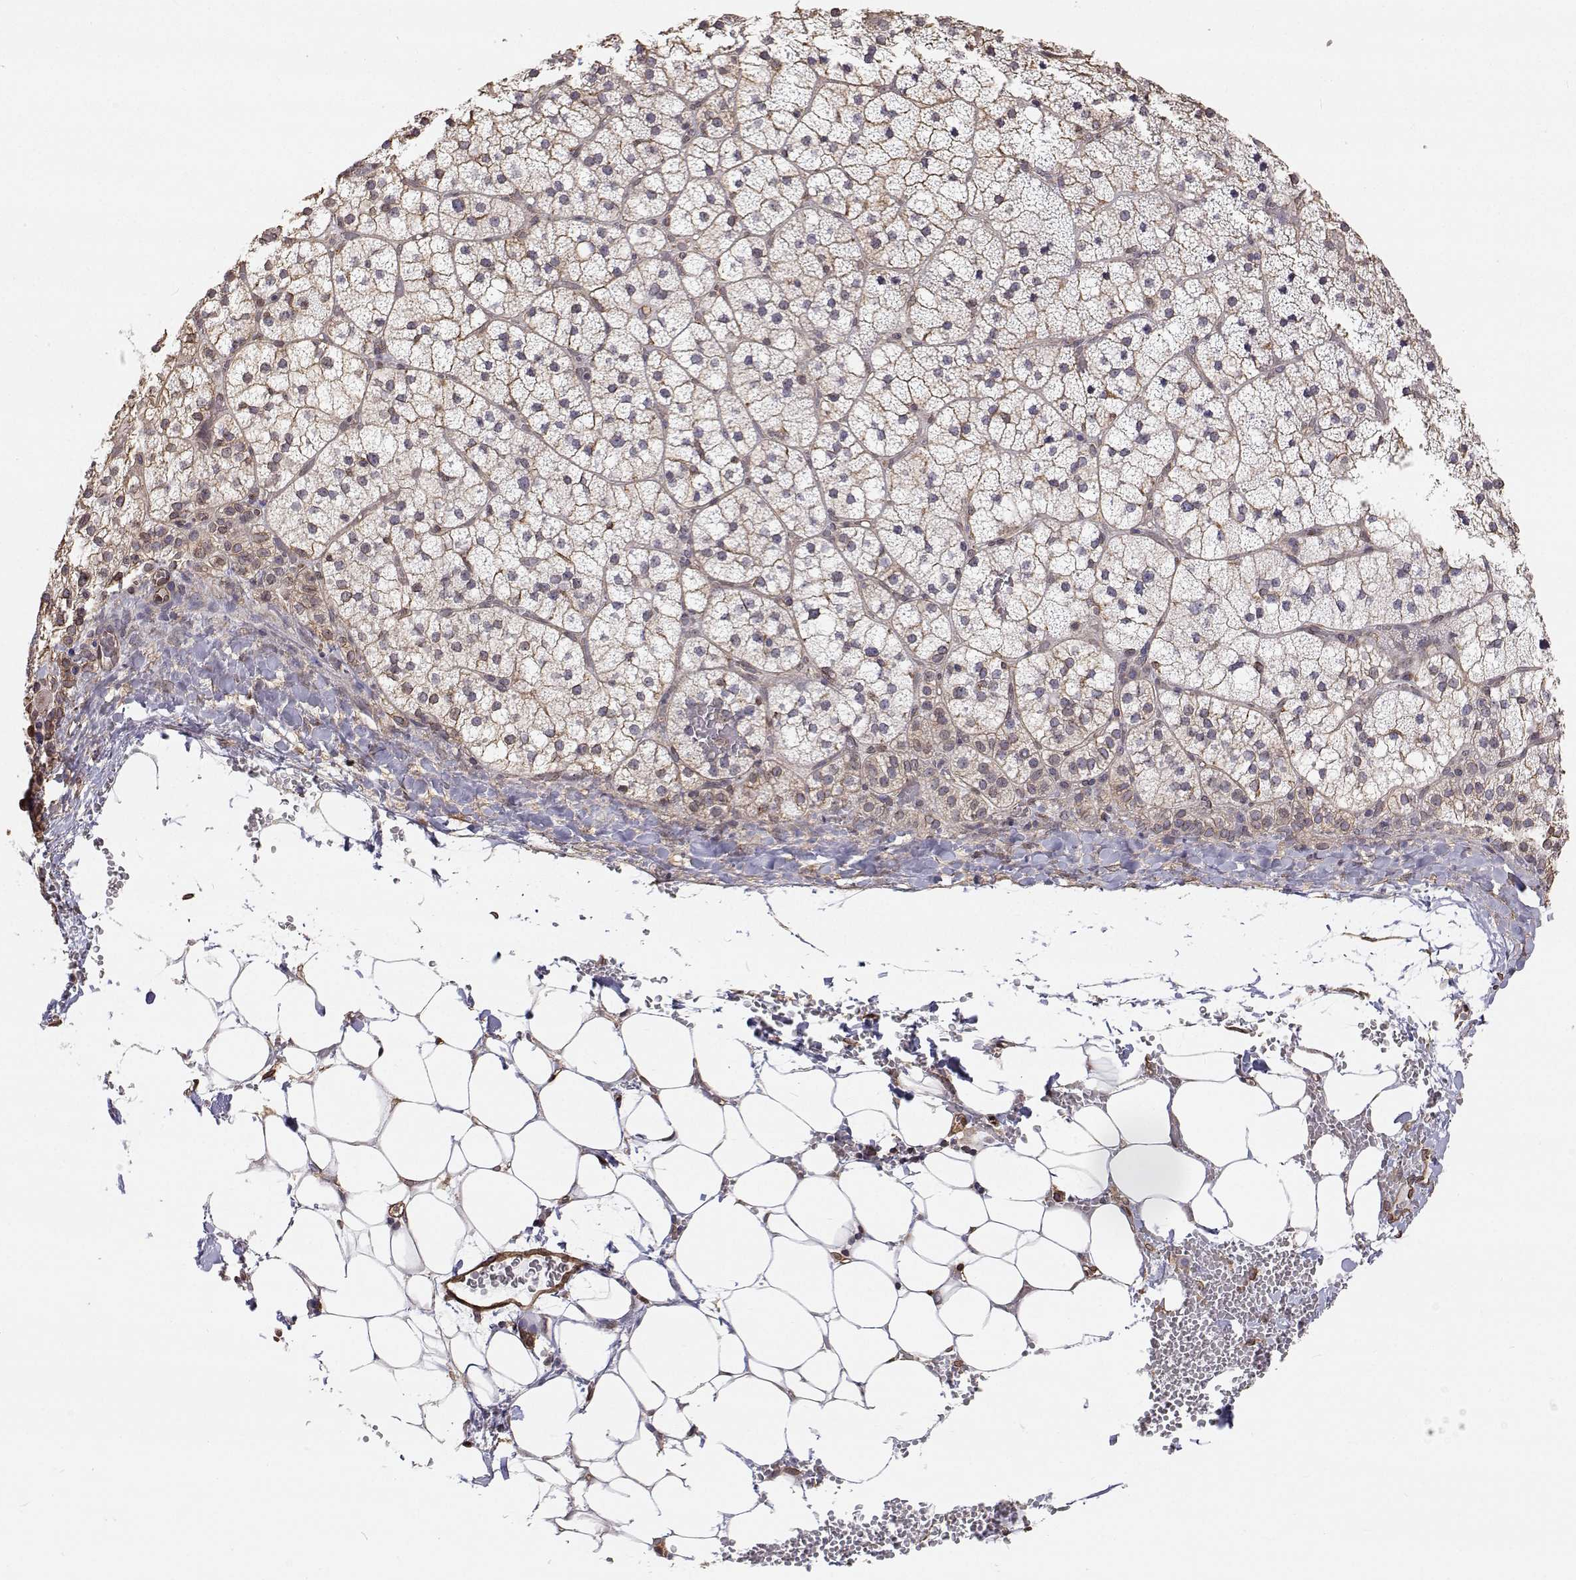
{"staining": {"intensity": "negative", "quantity": "none", "location": "none"}, "tissue": "adrenal gland", "cell_type": "Glandular cells", "image_type": "normal", "snomed": [{"axis": "morphology", "description": "Normal tissue, NOS"}, {"axis": "topography", "description": "Adrenal gland"}], "caption": "High magnification brightfield microscopy of benign adrenal gland stained with DAB (3,3'-diaminobenzidine) (brown) and counterstained with hematoxylin (blue): glandular cells show no significant positivity. (DAB immunohistochemistry visualized using brightfield microscopy, high magnification).", "gene": "GSDMA", "patient": {"sex": "male", "age": 53}}